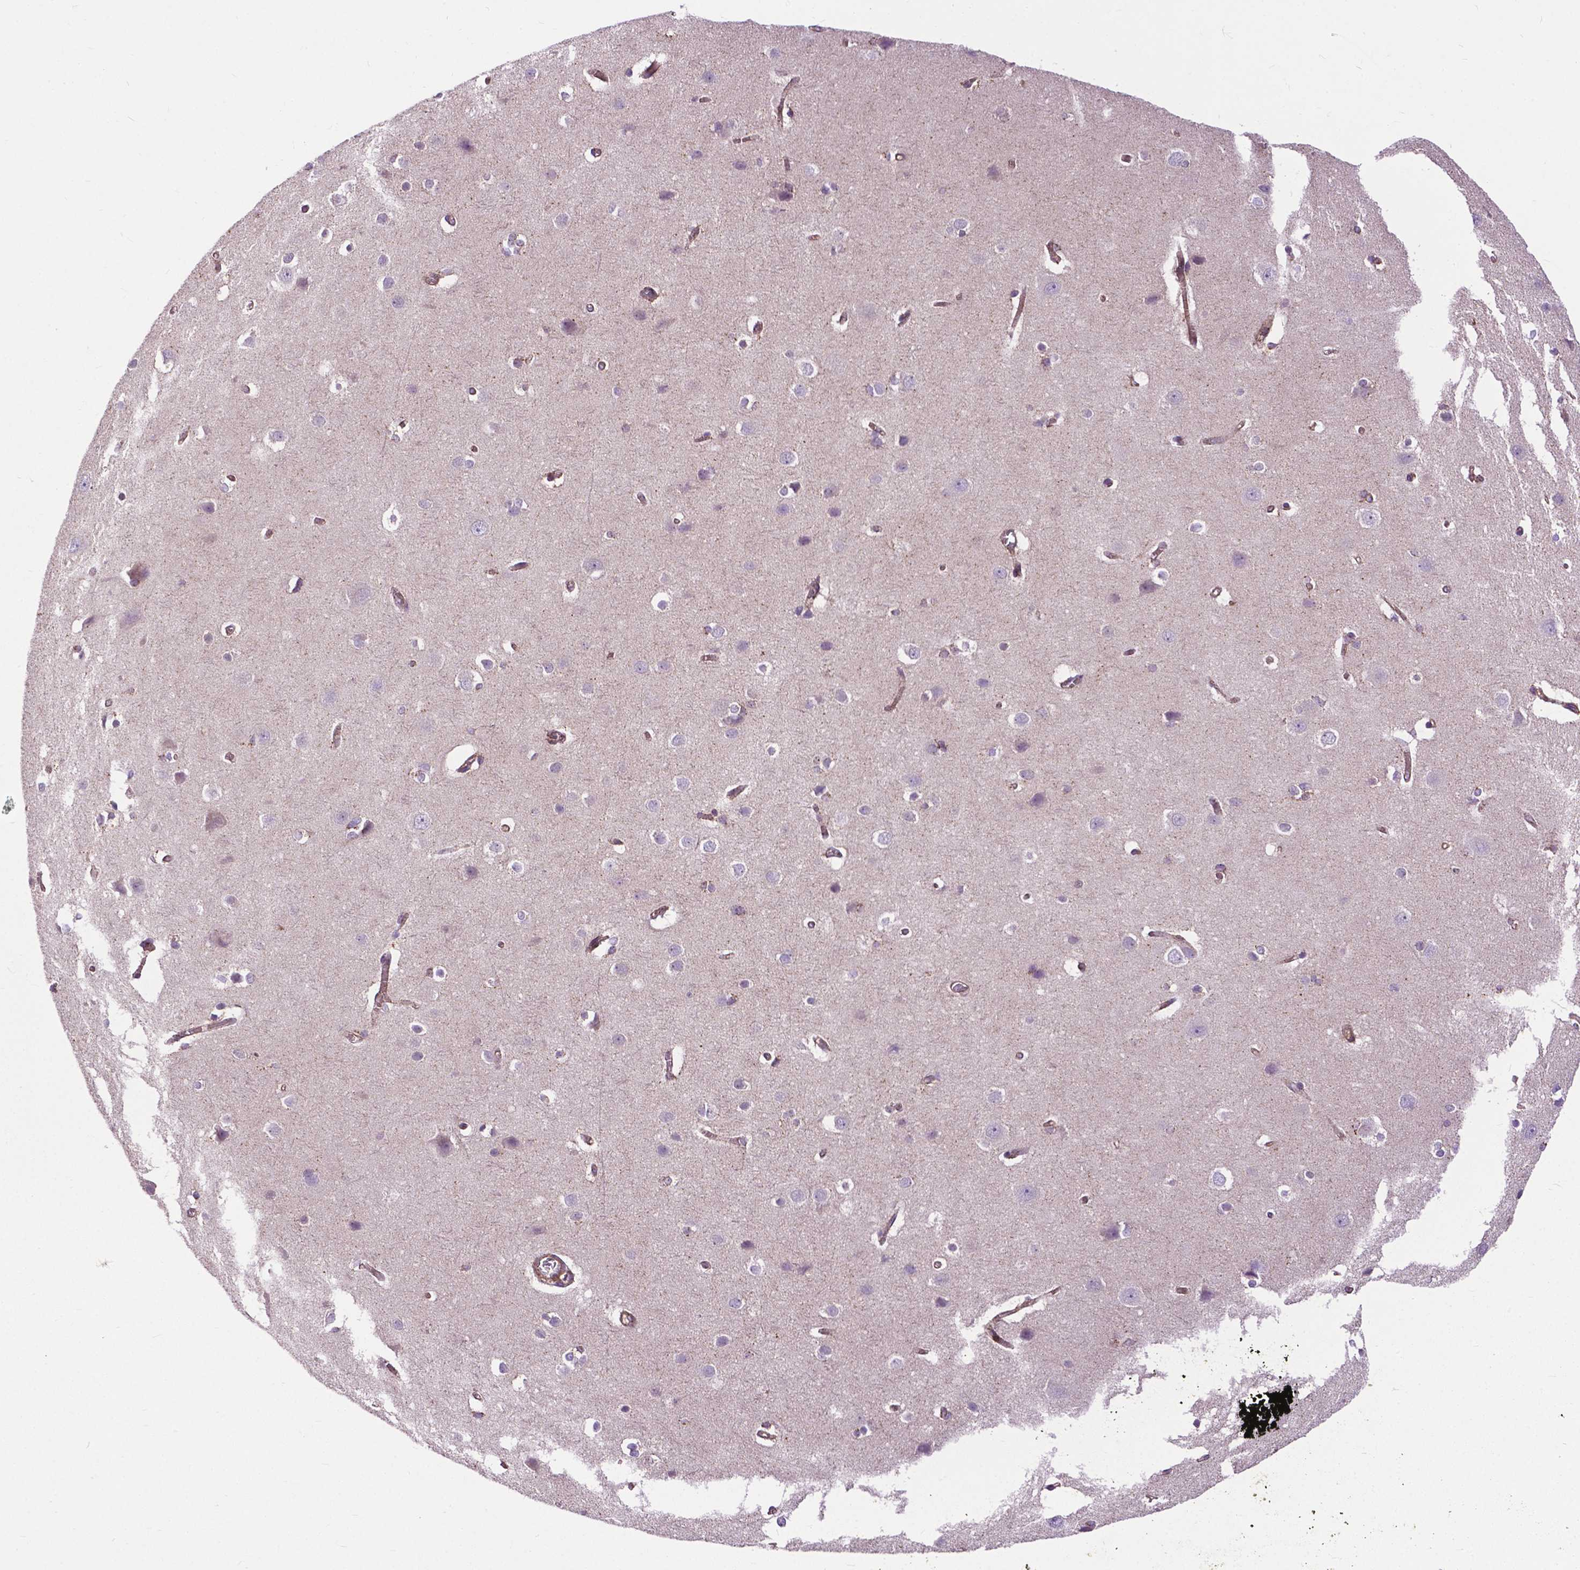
{"staining": {"intensity": "moderate", "quantity": ">75%", "location": "cytoplasmic/membranous"}, "tissue": "cerebral cortex", "cell_type": "Endothelial cells", "image_type": "normal", "snomed": [{"axis": "morphology", "description": "Normal tissue, NOS"}, {"axis": "topography", "description": "Cerebral cortex"}], "caption": "Immunohistochemistry (IHC) (DAB (3,3'-diaminobenzidine)) staining of unremarkable human cerebral cortex exhibits moderate cytoplasmic/membranous protein positivity in approximately >75% of endothelial cells.", "gene": "CHMP4A", "patient": {"sex": "male", "age": 37}}